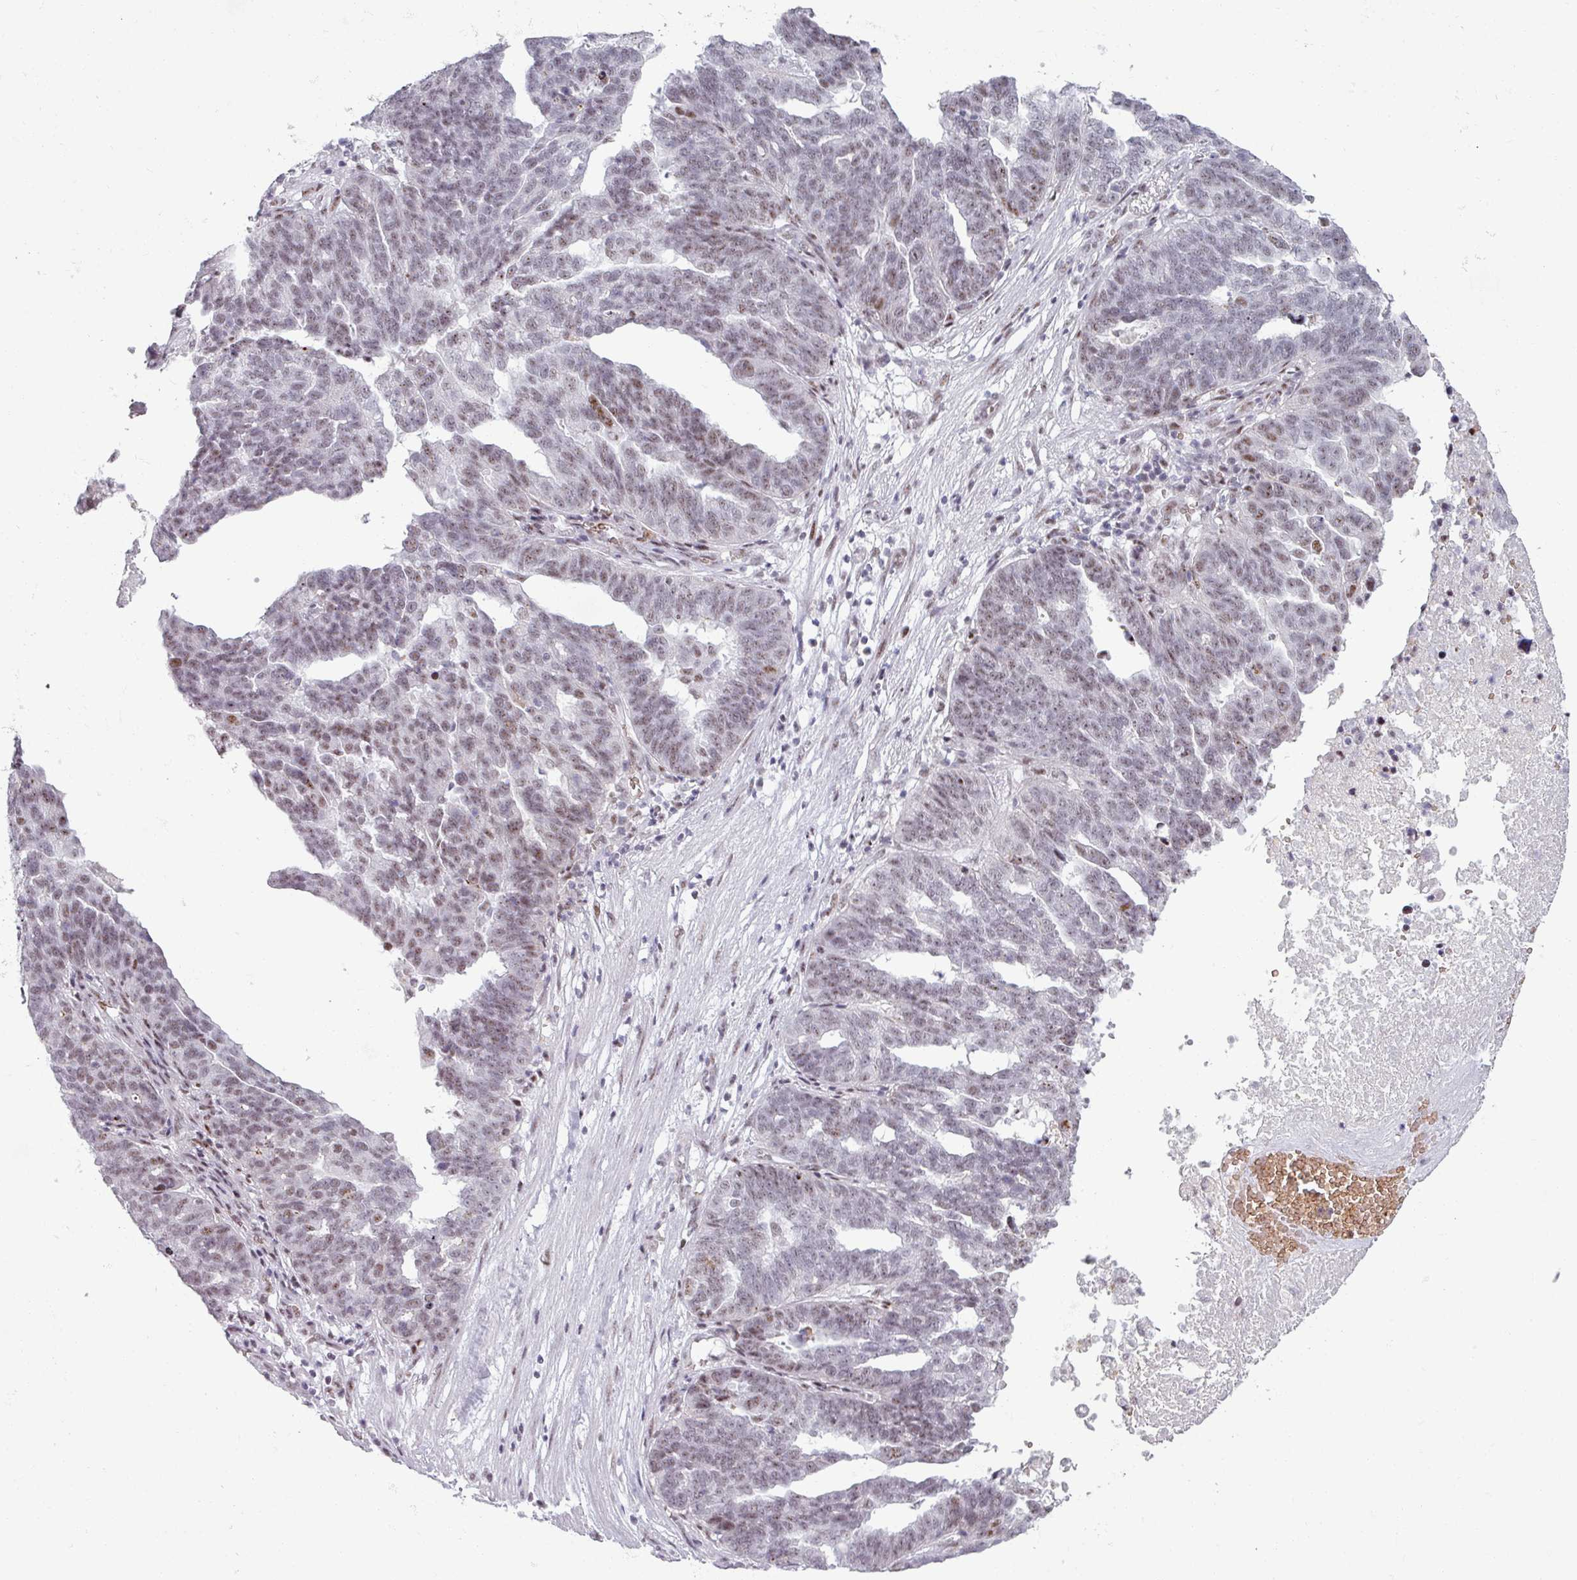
{"staining": {"intensity": "weak", "quantity": "25%-75%", "location": "nuclear"}, "tissue": "ovarian cancer", "cell_type": "Tumor cells", "image_type": "cancer", "snomed": [{"axis": "morphology", "description": "Cystadenocarcinoma, serous, NOS"}, {"axis": "topography", "description": "Ovary"}], "caption": "Immunohistochemical staining of human ovarian cancer (serous cystadenocarcinoma) shows weak nuclear protein staining in about 25%-75% of tumor cells.", "gene": "NCOR1", "patient": {"sex": "female", "age": 59}}